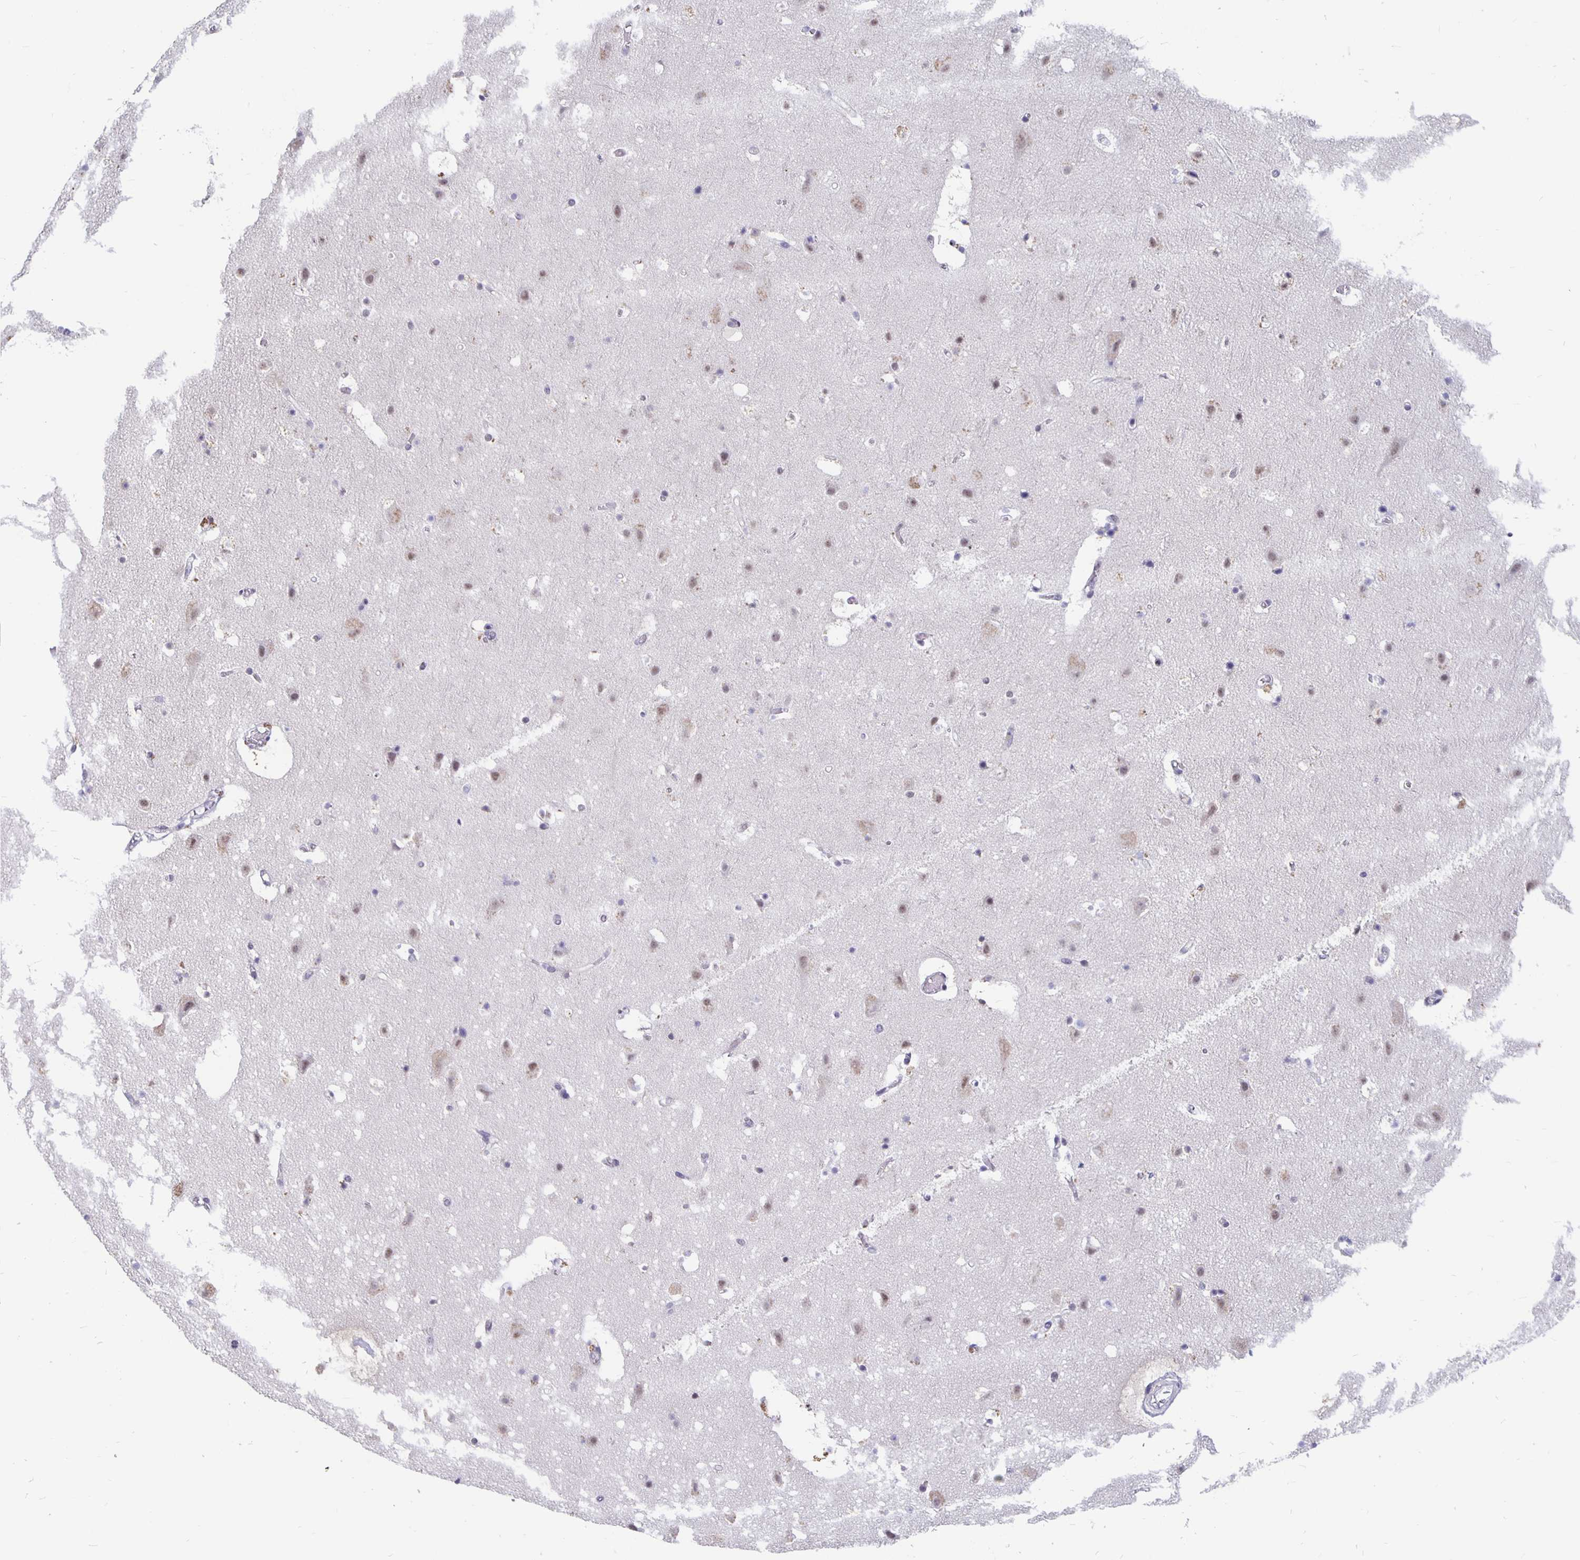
{"staining": {"intensity": "negative", "quantity": "none", "location": "none"}, "tissue": "cerebral cortex", "cell_type": "Endothelial cells", "image_type": "normal", "snomed": [{"axis": "morphology", "description": "Normal tissue, NOS"}, {"axis": "topography", "description": "Cerebral cortex"}], "caption": "The photomicrograph shows no staining of endothelial cells in unremarkable cerebral cortex. Nuclei are stained in blue.", "gene": "ZNF691", "patient": {"sex": "female", "age": 42}}